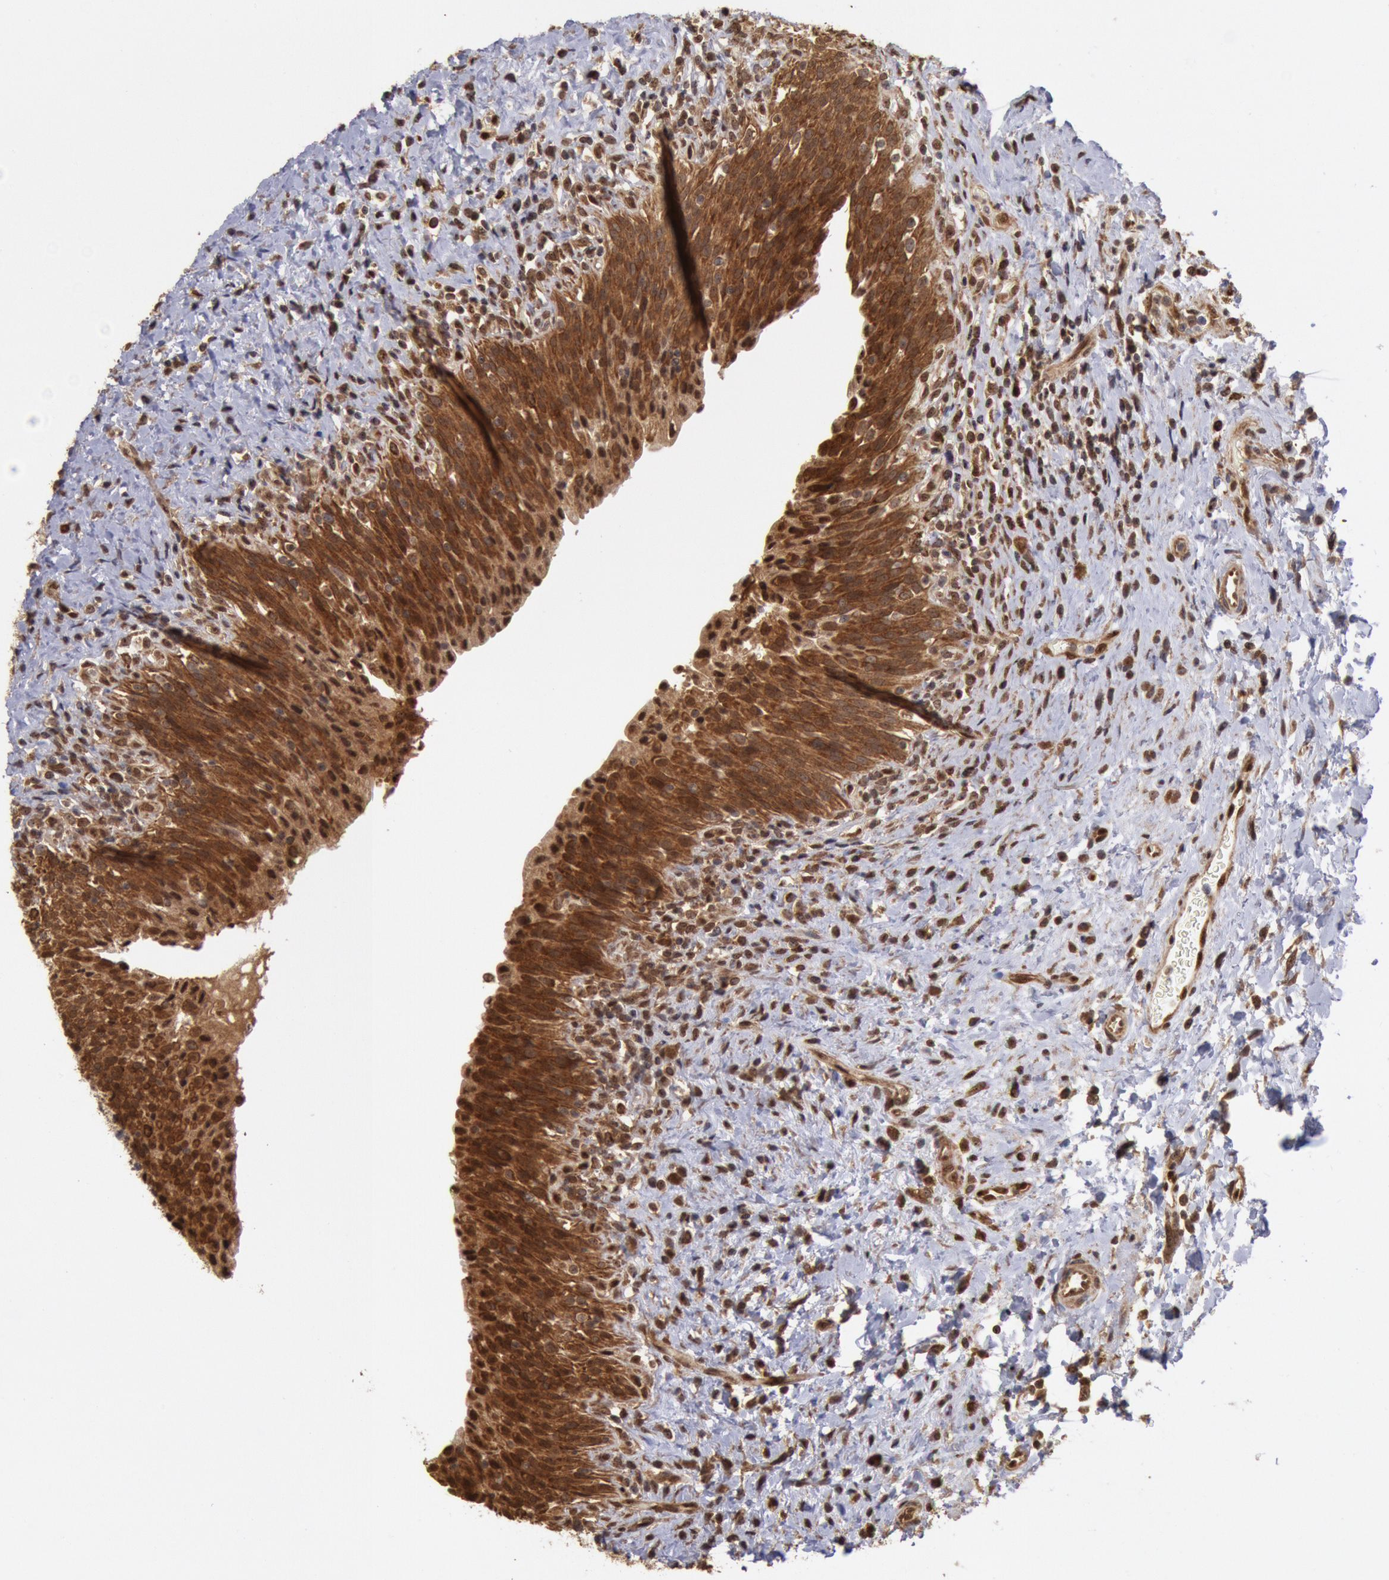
{"staining": {"intensity": "moderate", "quantity": ">75%", "location": "cytoplasmic/membranous"}, "tissue": "urinary bladder", "cell_type": "Urothelial cells", "image_type": "normal", "snomed": [{"axis": "morphology", "description": "Normal tissue, NOS"}, {"axis": "topography", "description": "Urinary bladder"}], "caption": "High-power microscopy captured an immunohistochemistry (IHC) photomicrograph of normal urinary bladder, revealing moderate cytoplasmic/membranous expression in about >75% of urothelial cells.", "gene": "STX17", "patient": {"sex": "male", "age": 51}}